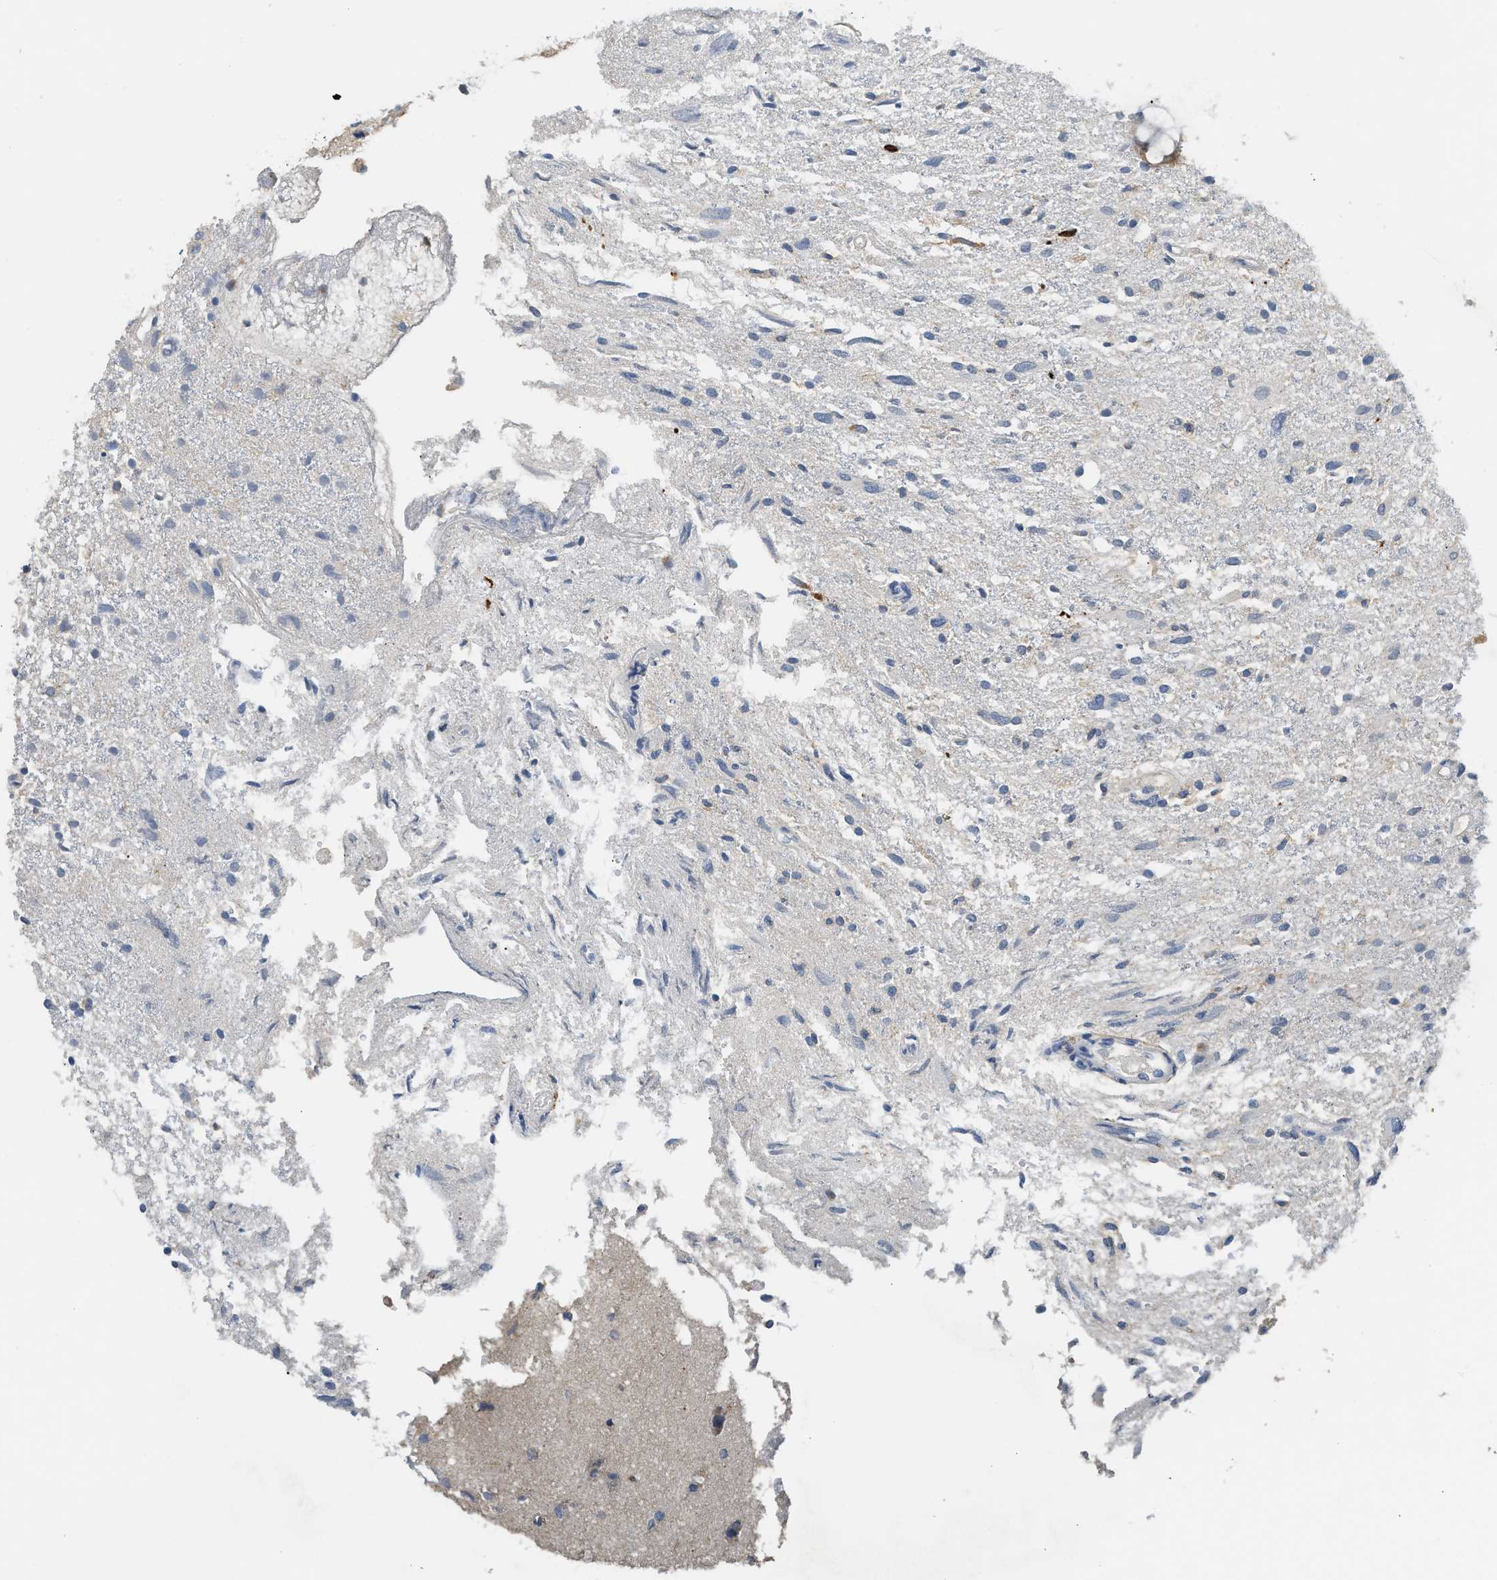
{"staining": {"intensity": "negative", "quantity": "none", "location": "none"}, "tissue": "glioma", "cell_type": "Tumor cells", "image_type": "cancer", "snomed": [{"axis": "morphology", "description": "Glioma, malignant, High grade"}, {"axis": "topography", "description": "Brain"}], "caption": "The IHC histopathology image has no significant positivity in tumor cells of glioma tissue.", "gene": "RHBDF2", "patient": {"sex": "female", "age": 59}}